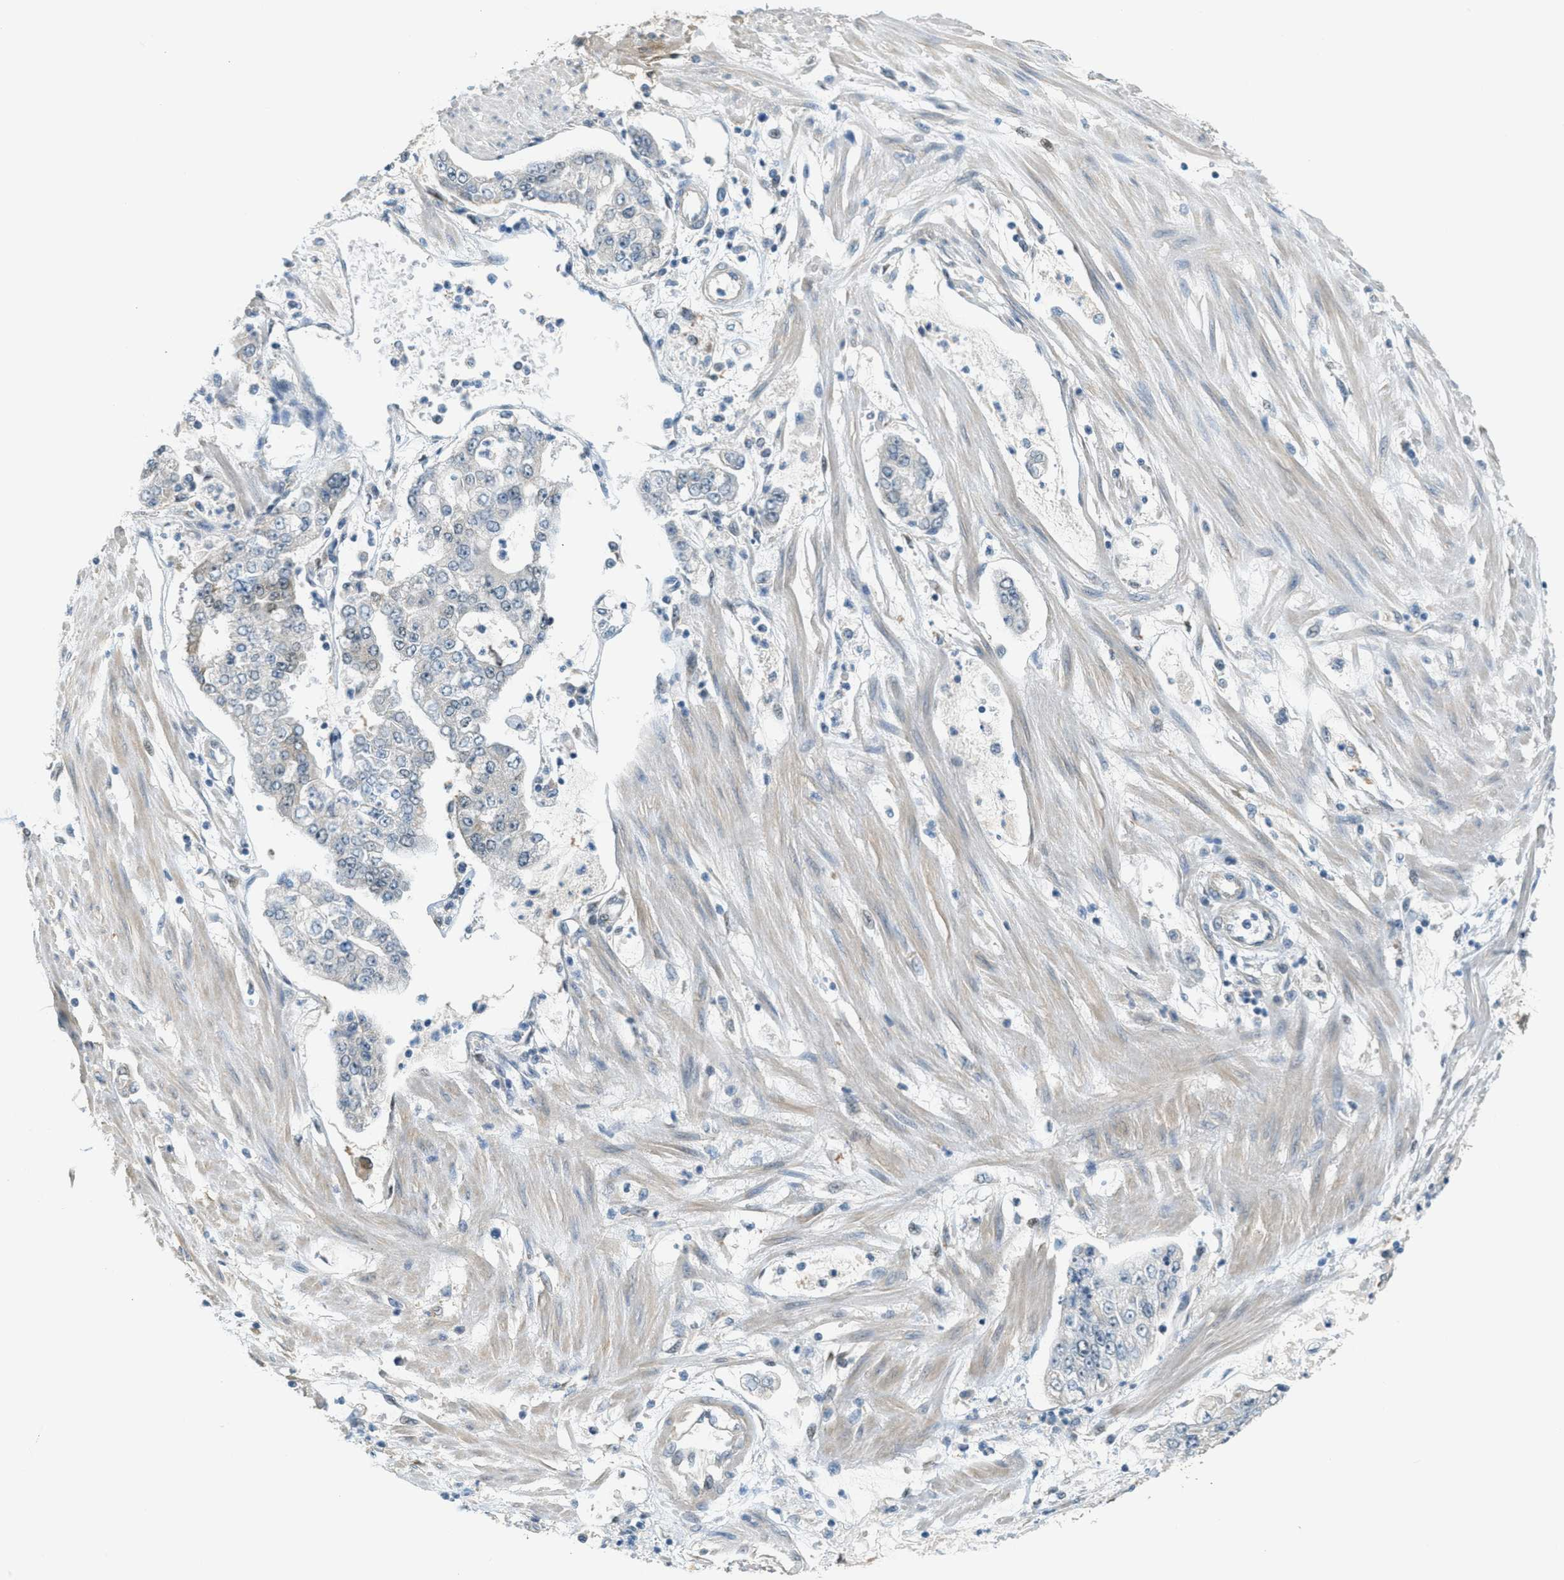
{"staining": {"intensity": "negative", "quantity": "none", "location": "none"}, "tissue": "stomach cancer", "cell_type": "Tumor cells", "image_type": "cancer", "snomed": [{"axis": "morphology", "description": "Adenocarcinoma, NOS"}, {"axis": "topography", "description": "Stomach"}], "caption": "Immunohistochemistry (IHC) of human stomach cancer shows no staining in tumor cells.", "gene": "TCF3", "patient": {"sex": "male", "age": 76}}